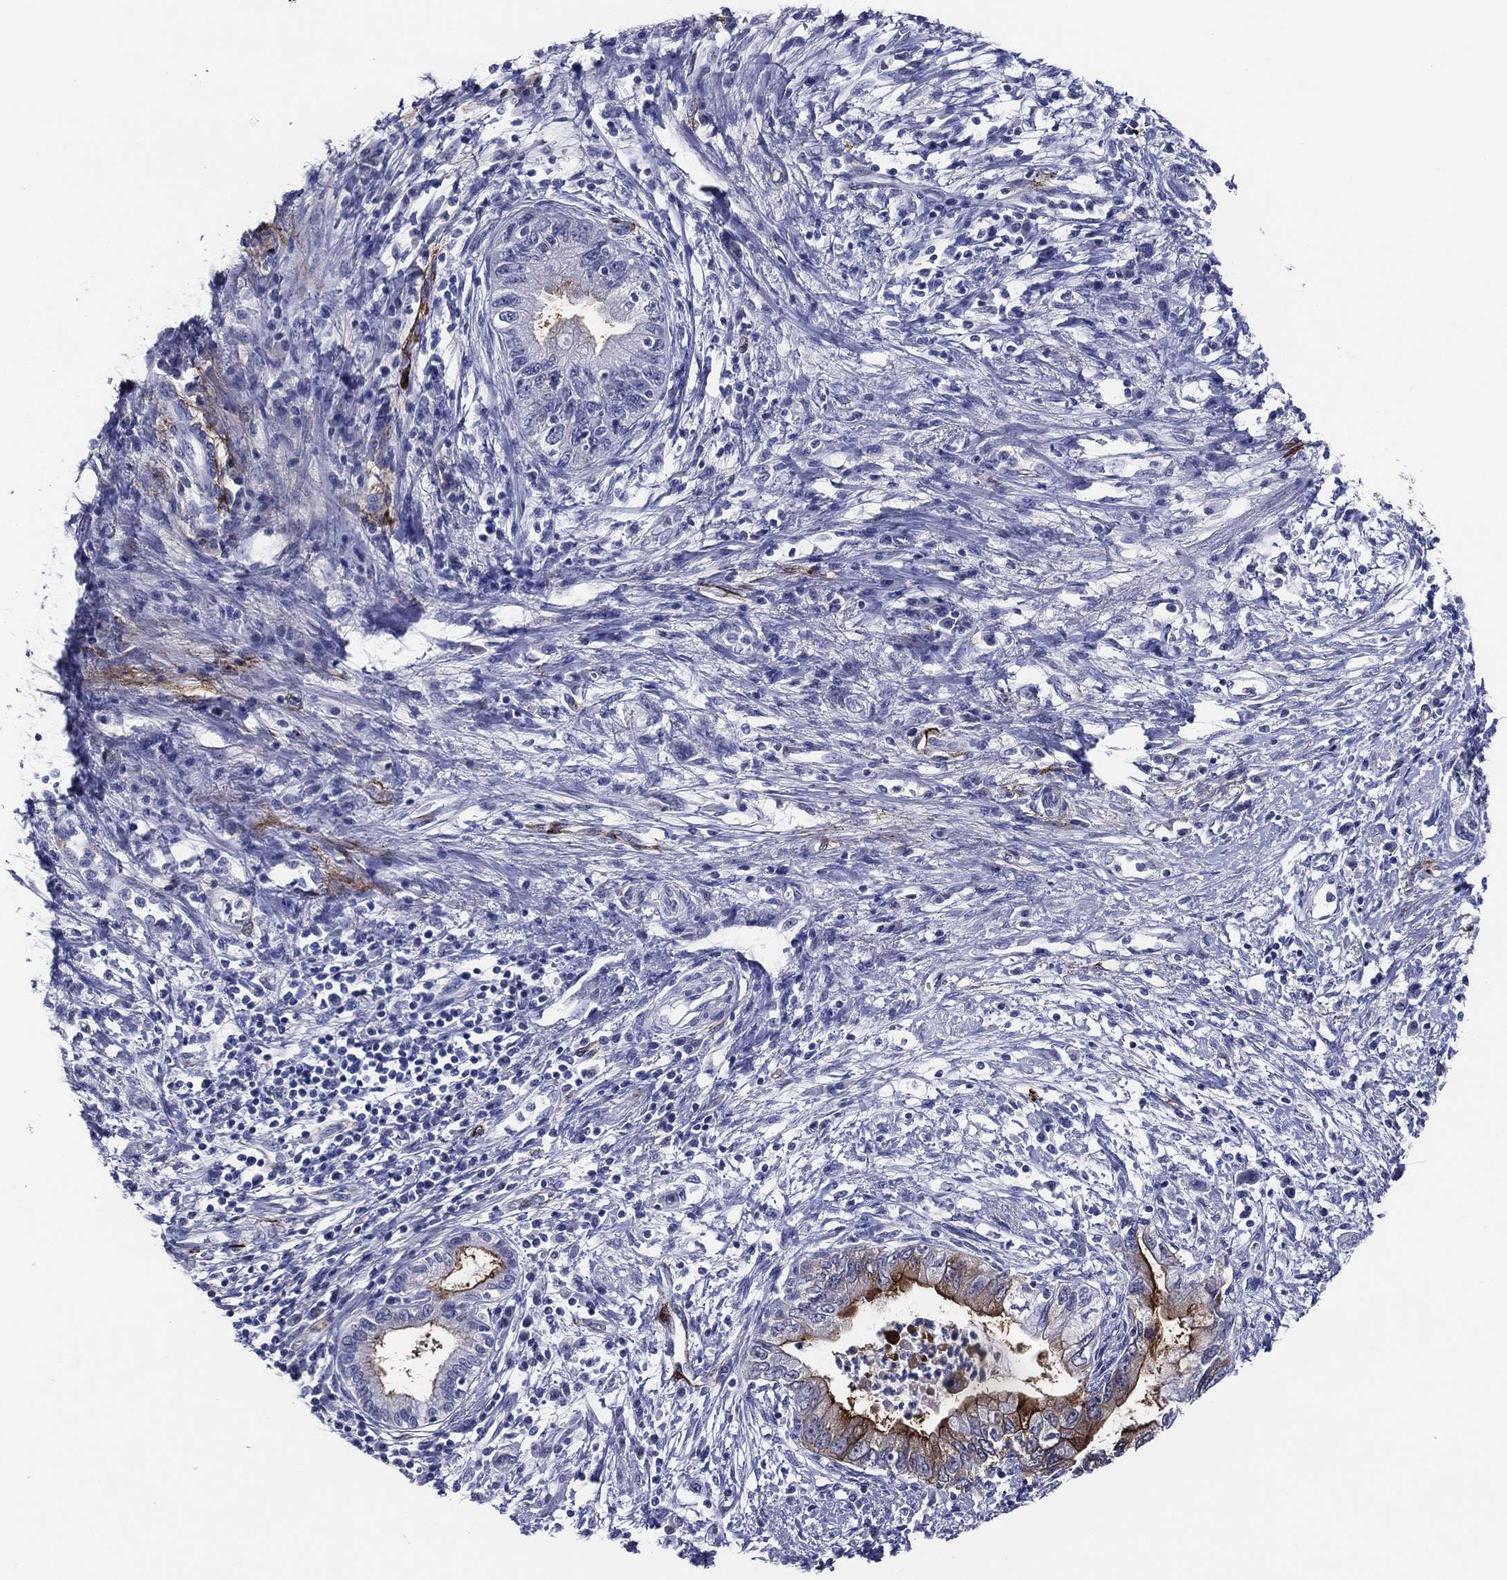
{"staining": {"intensity": "strong", "quantity": "<25%", "location": "cytoplasmic/membranous"}, "tissue": "pancreatic cancer", "cell_type": "Tumor cells", "image_type": "cancer", "snomed": [{"axis": "morphology", "description": "Adenocarcinoma, NOS"}, {"axis": "topography", "description": "Pancreas"}], "caption": "This histopathology image demonstrates pancreatic cancer (adenocarcinoma) stained with immunohistochemistry (IHC) to label a protein in brown. The cytoplasmic/membranous of tumor cells show strong positivity for the protein. Nuclei are counter-stained blue.", "gene": "ACE2", "patient": {"sex": "female", "age": 73}}